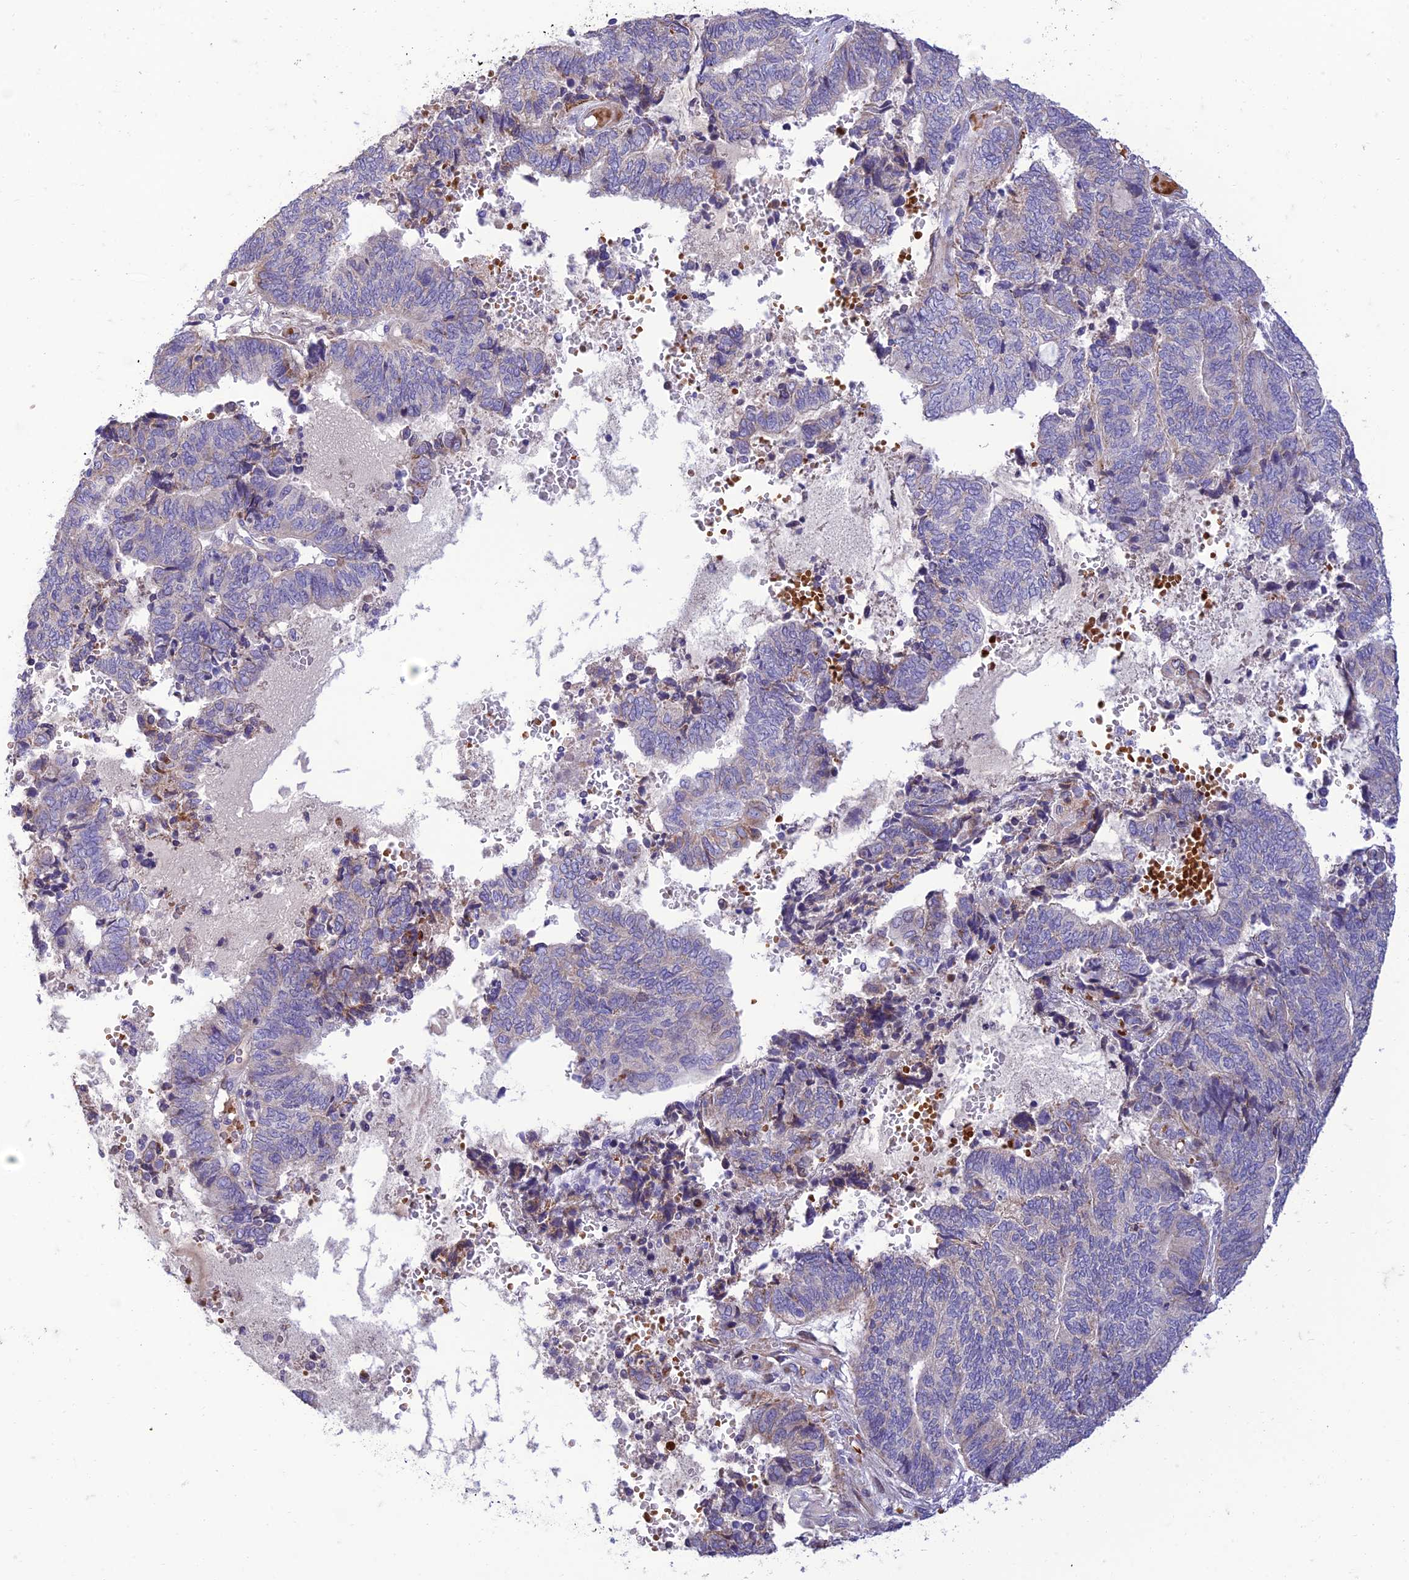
{"staining": {"intensity": "negative", "quantity": "none", "location": "none"}, "tissue": "endometrial cancer", "cell_type": "Tumor cells", "image_type": "cancer", "snomed": [{"axis": "morphology", "description": "Adenocarcinoma, NOS"}, {"axis": "topography", "description": "Uterus"}, {"axis": "topography", "description": "Endometrium"}], "caption": "DAB immunohistochemical staining of human endometrial adenocarcinoma exhibits no significant expression in tumor cells.", "gene": "SEL1L3", "patient": {"sex": "female", "age": 70}}